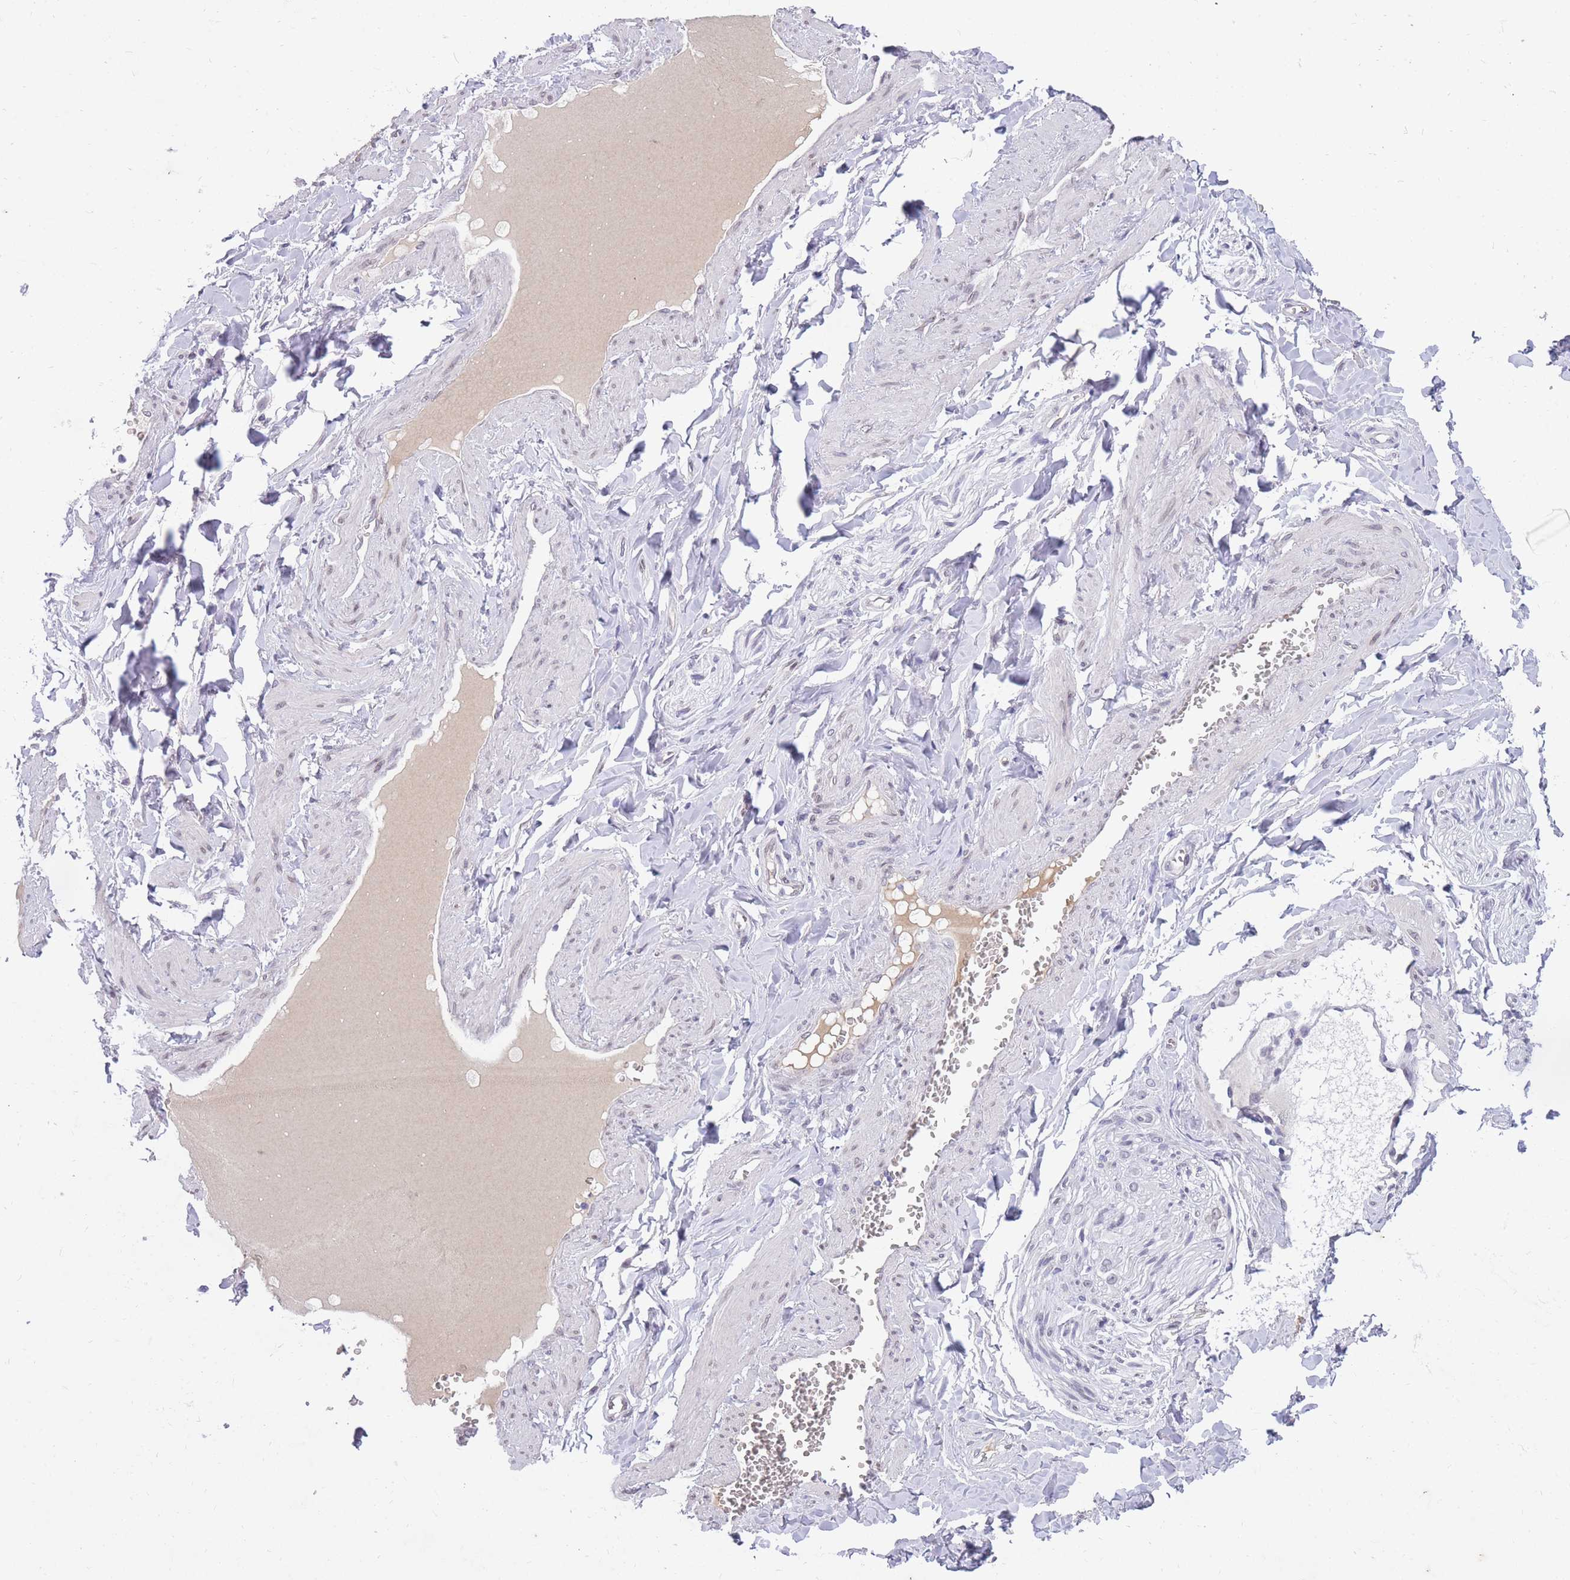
{"staining": {"intensity": "negative", "quantity": "none", "location": "none"}, "tissue": "adipose tissue", "cell_type": "Adipocytes", "image_type": "normal", "snomed": [{"axis": "morphology", "description": "Normal tissue, NOS"}, {"axis": "topography", "description": "Soft tissue"}, {"axis": "topography", "description": "Adipose tissue"}, {"axis": "topography", "description": "Vascular tissue"}, {"axis": "topography", "description": "Peripheral nerve tissue"}], "caption": "Immunohistochemistry of normal adipose tissue exhibits no positivity in adipocytes.", "gene": "HOOK2", "patient": {"sex": "male", "age": 46}}